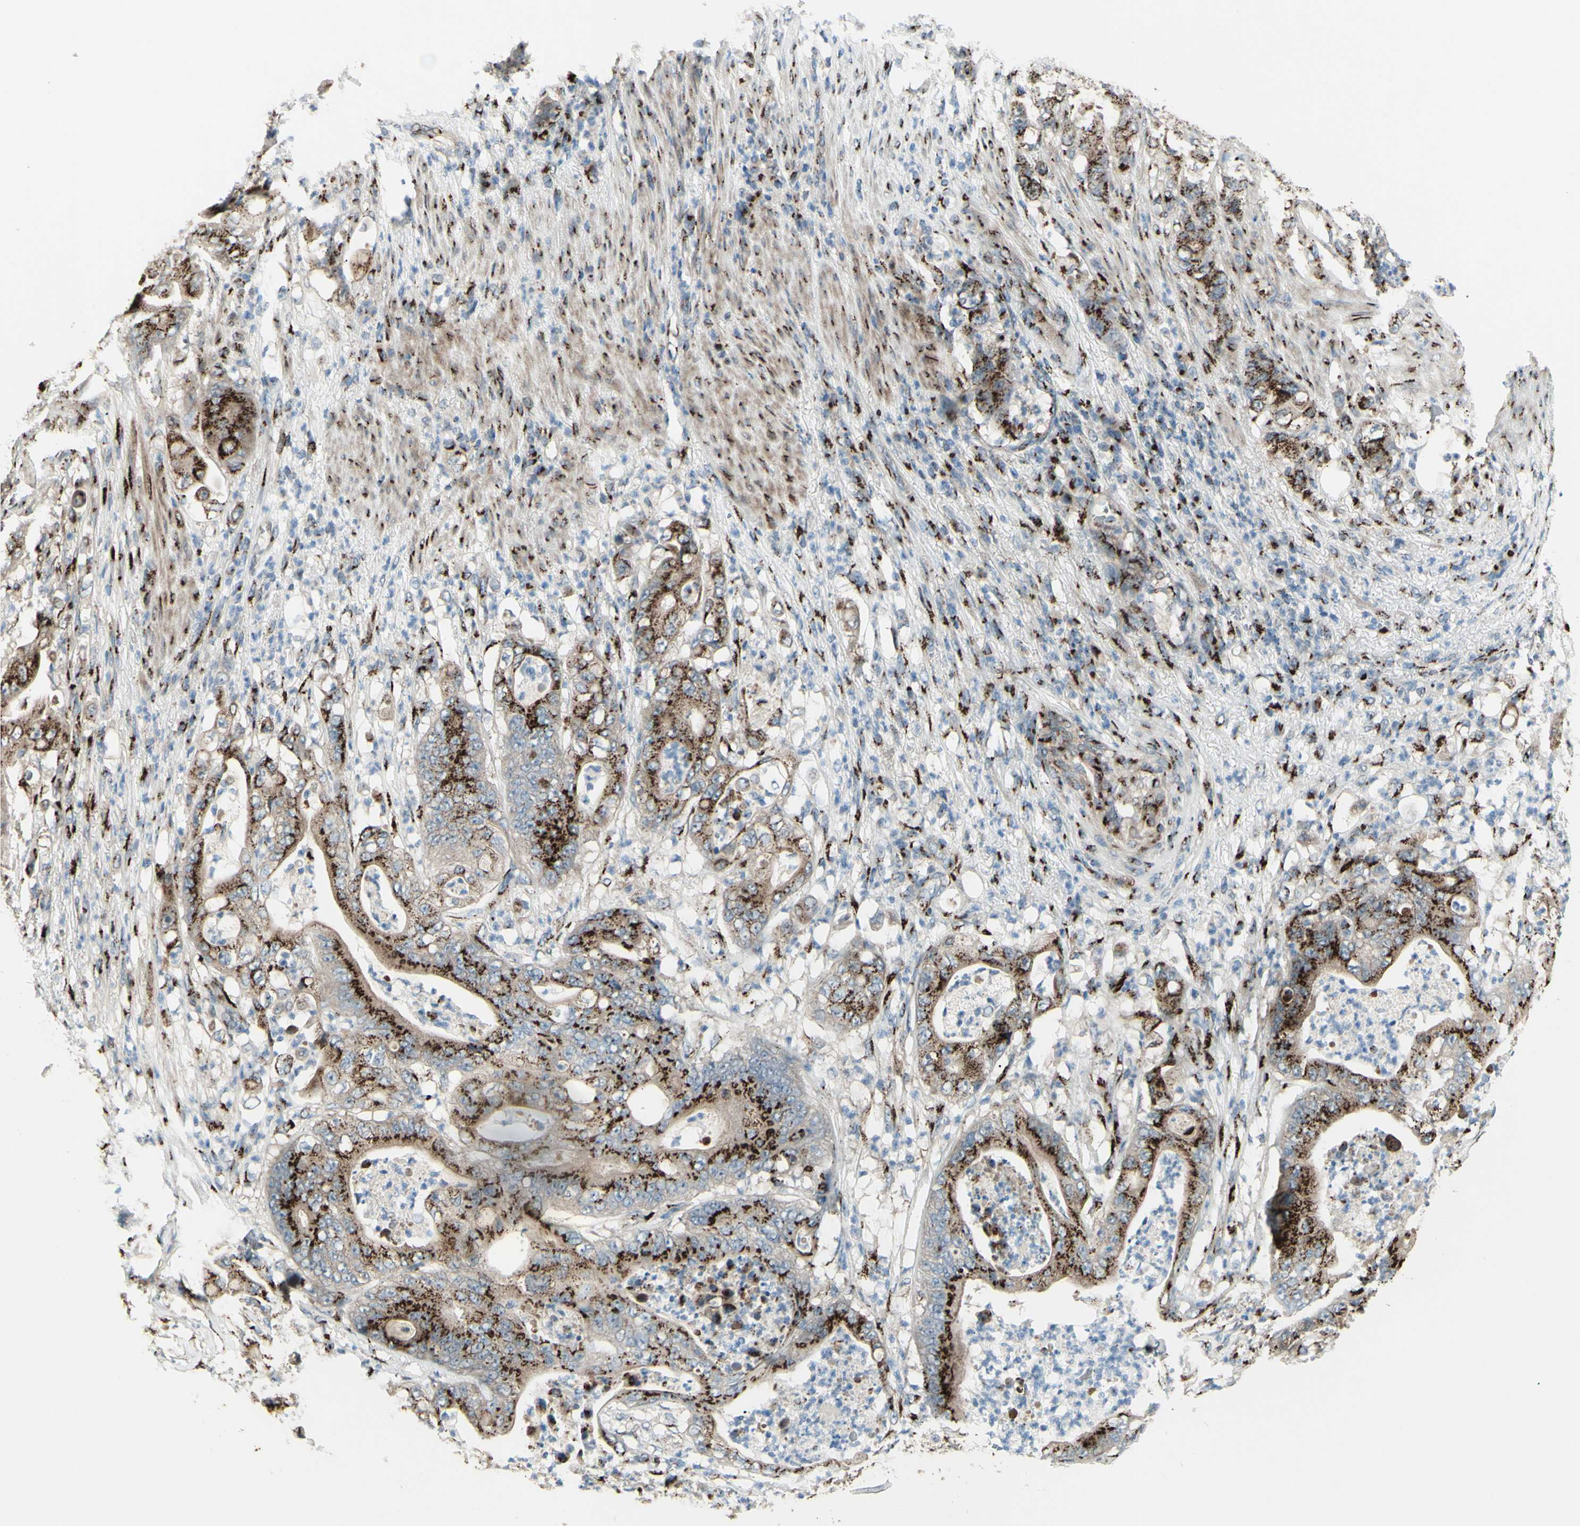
{"staining": {"intensity": "moderate", "quantity": ">75%", "location": "cytoplasmic/membranous"}, "tissue": "stomach cancer", "cell_type": "Tumor cells", "image_type": "cancer", "snomed": [{"axis": "morphology", "description": "Adenocarcinoma, NOS"}, {"axis": "topography", "description": "Stomach"}], "caption": "The immunohistochemical stain shows moderate cytoplasmic/membranous staining in tumor cells of adenocarcinoma (stomach) tissue.", "gene": "BPNT2", "patient": {"sex": "female", "age": 73}}